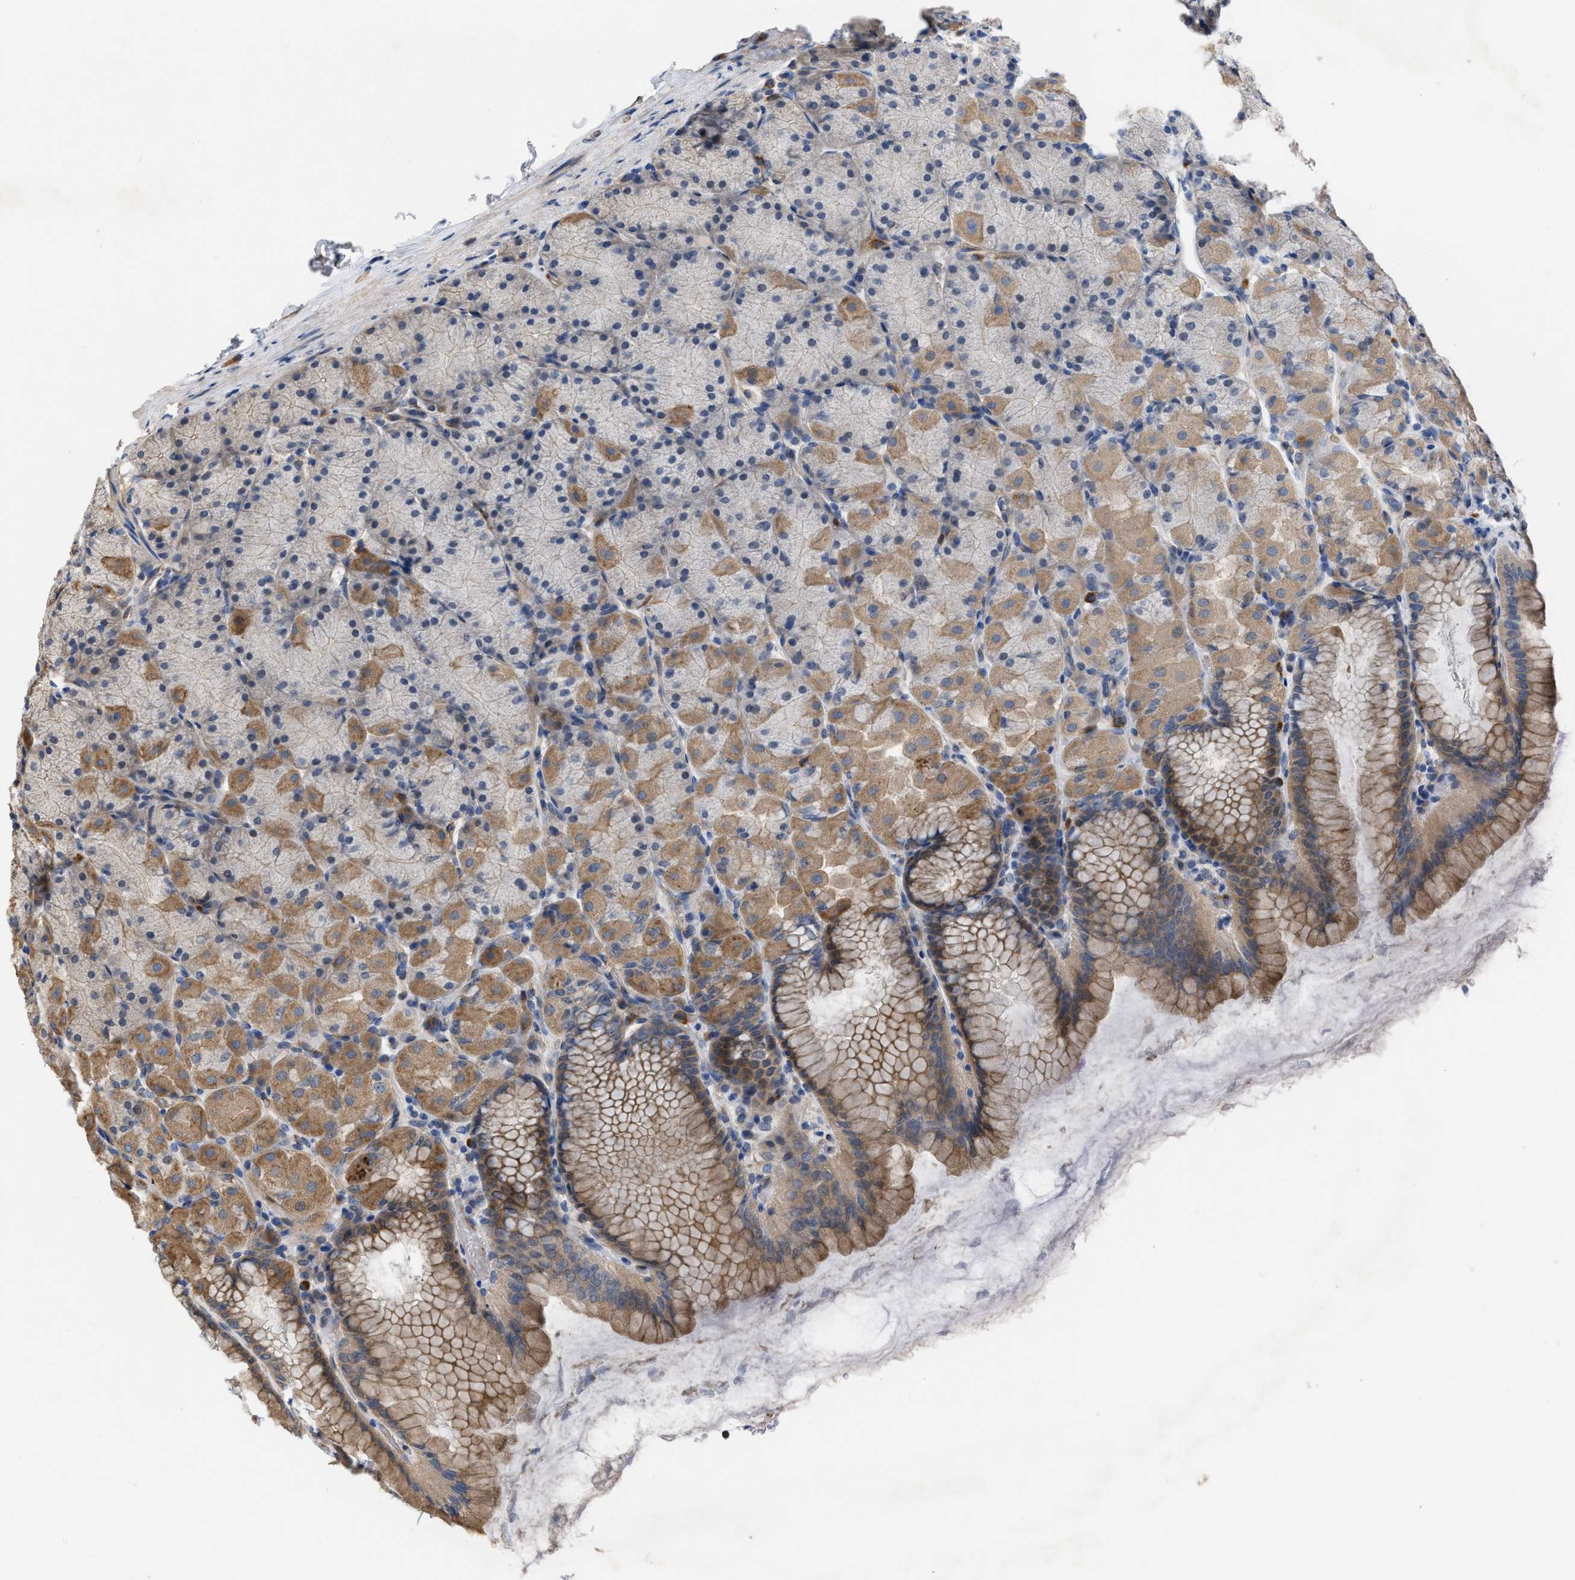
{"staining": {"intensity": "moderate", "quantity": "25%-75%", "location": "cytoplasmic/membranous"}, "tissue": "stomach", "cell_type": "Glandular cells", "image_type": "normal", "snomed": [{"axis": "morphology", "description": "Normal tissue, NOS"}, {"axis": "topography", "description": "Stomach, upper"}], "caption": "Protein analysis of benign stomach demonstrates moderate cytoplasmic/membranous positivity in about 25%-75% of glandular cells. The staining is performed using DAB (3,3'-diaminobenzidine) brown chromogen to label protein expression. The nuclei are counter-stained blue using hematoxylin.", "gene": "SLC4A11", "patient": {"sex": "female", "age": 56}}